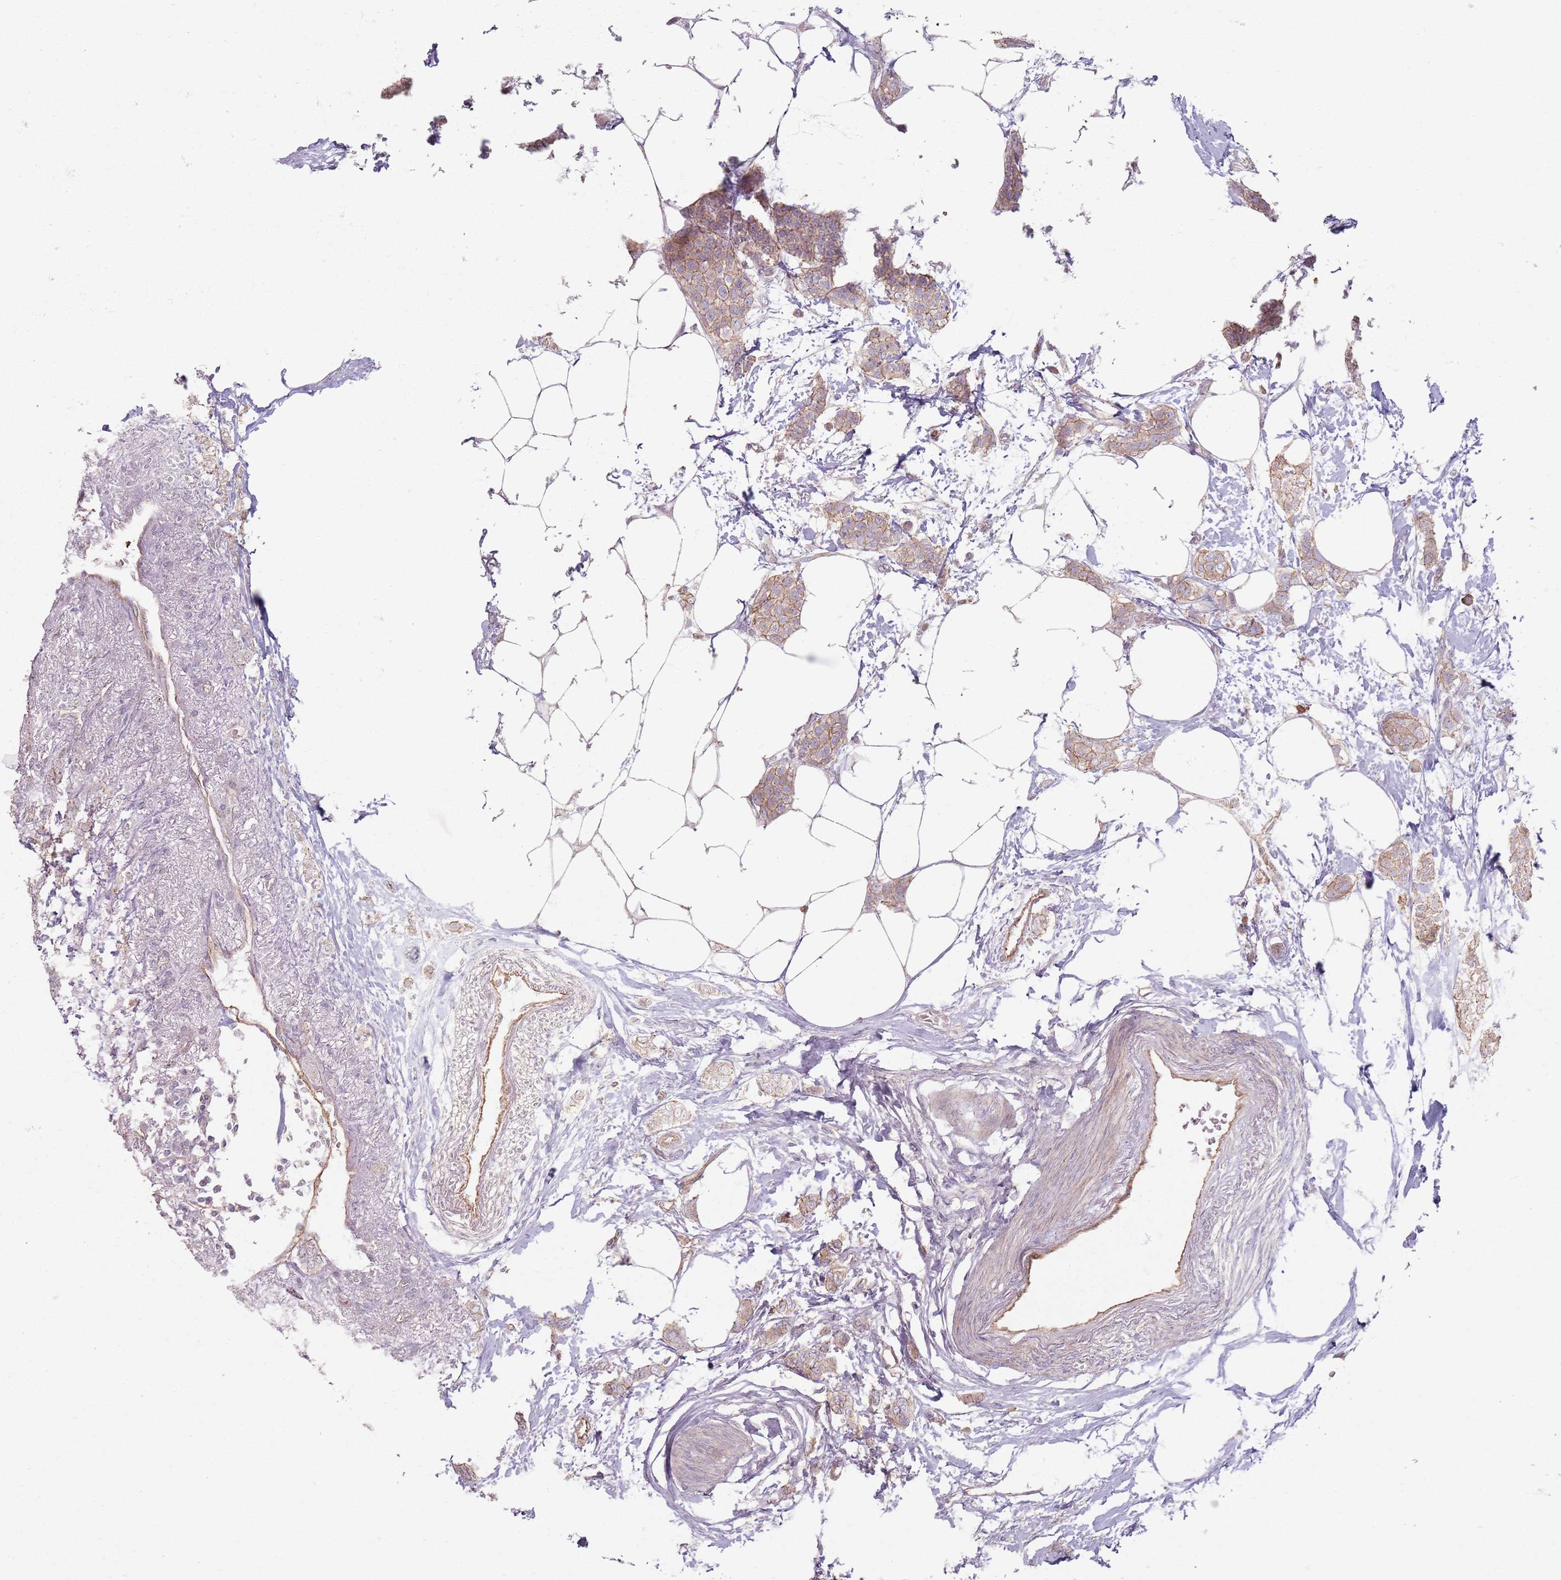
{"staining": {"intensity": "weak", "quantity": ">75%", "location": "cytoplasmic/membranous"}, "tissue": "breast cancer", "cell_type": "Tumor cells", "image_type": "cancer", "snomed": [{"axis": "morphology", "description": "Duct carcinoma"}, {"axis": "topography", "description": "Breast"}], "caption": "Protein staining demonstrates weak cytoplasmic/membranous staining in approximately >75% of tumor cells in breast invasive ductal carcinoma.", "gene": "KCNA5", "patient": {"sex": "female", "age": 72}}